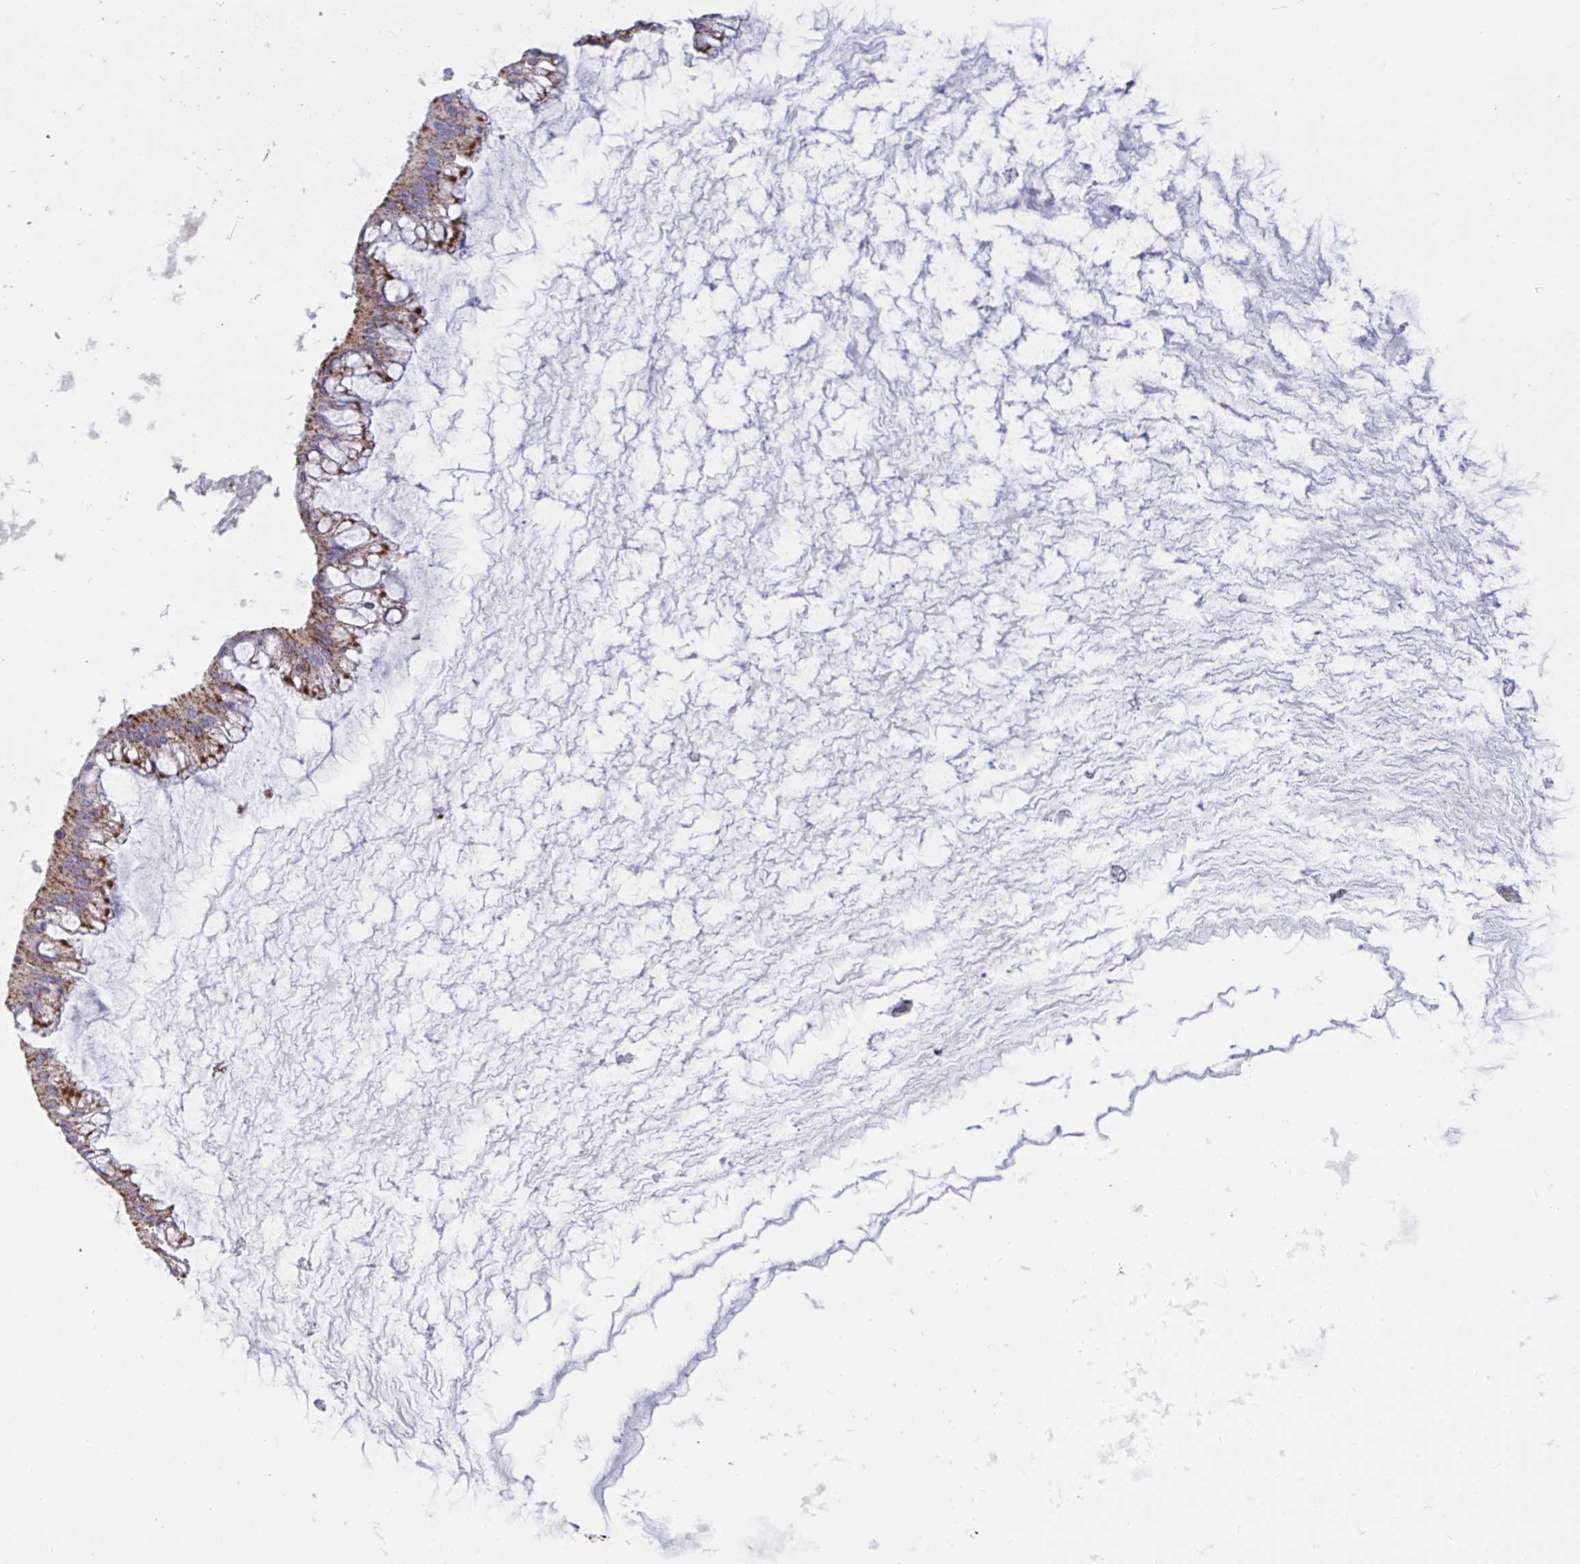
{"staining": {"intensity": "moderate", "quantity": ">75%", "location": "cytoplasmic/membranous"}, "tissue": "ovarian cancer", "cell_type": "Tumor cells", "image_type": "cancer", "snomed": [{"axis": "morphology", "description": "Cystadenocarcinoma, mucinous, NOS"}, {"axis": "topography", "description": "Ovary"}], "caption": "This is an image of immunohistochemistry staining of ovarian mucinous cystadenocarcinoma, which shows moderate staining in the cytoplasmic/membranous of tumor cells.", "gene": "HSPE1", "patient": {"sex": "female", "age": 73}}